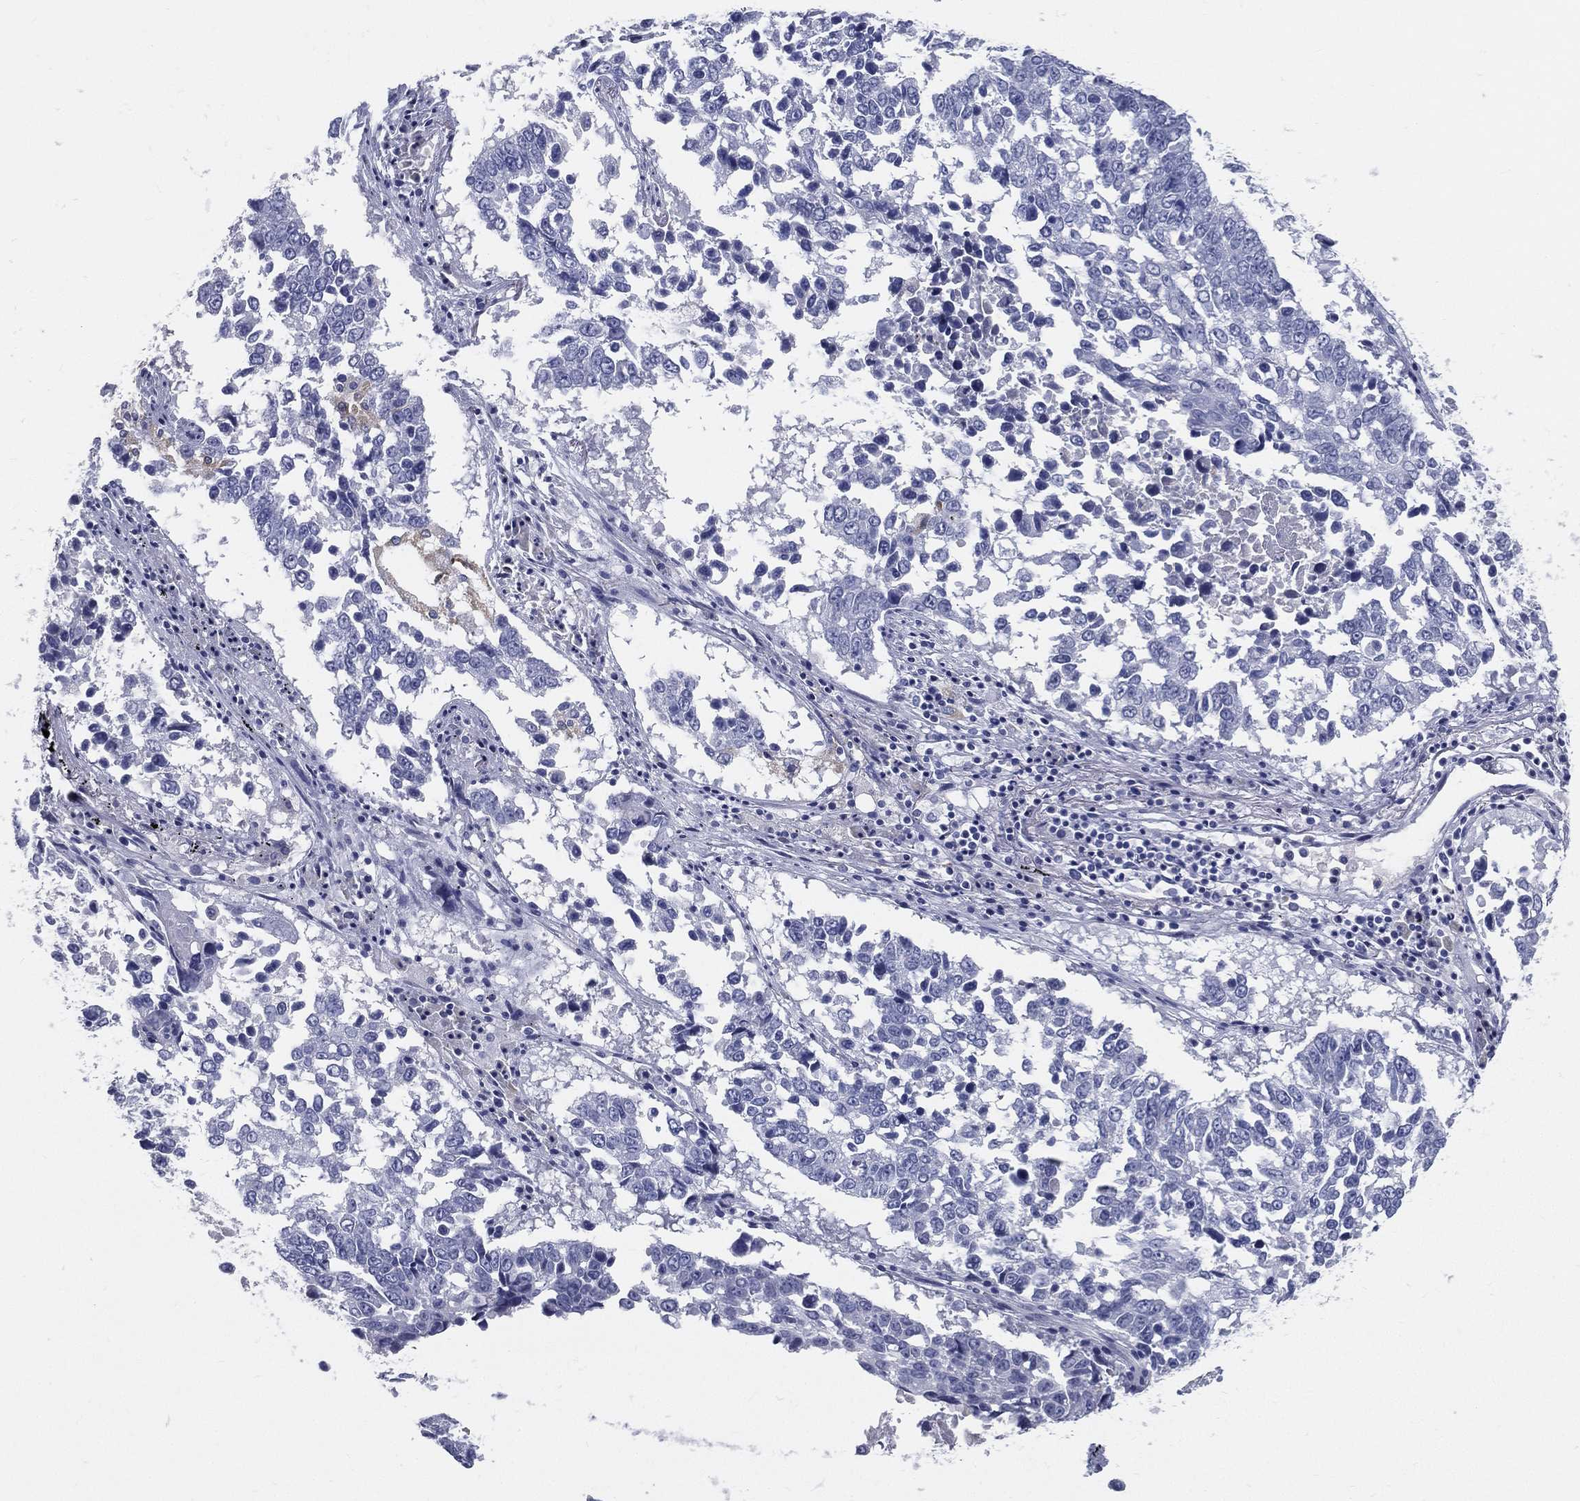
{"staining": {"intensity": "negative", "quantity": "none", "location": "none"}, "tissue": "lung cancer", "cell_type": "Tumor cells", "image_type": "cancer", "snomed": [{"axis": "morphology", "description": "Squamous cell carcinoma, NOS"}, {"axis": "topography", "description": "Lung"}], "caption": "DAB (3,3'-diaminobenzidine) immunohistochemical staining of human lung squamous cell carcinoma reveals no significant staining in tumor cells.", "gene": "STS", "patient": {"sex": "male", "age": 82}}